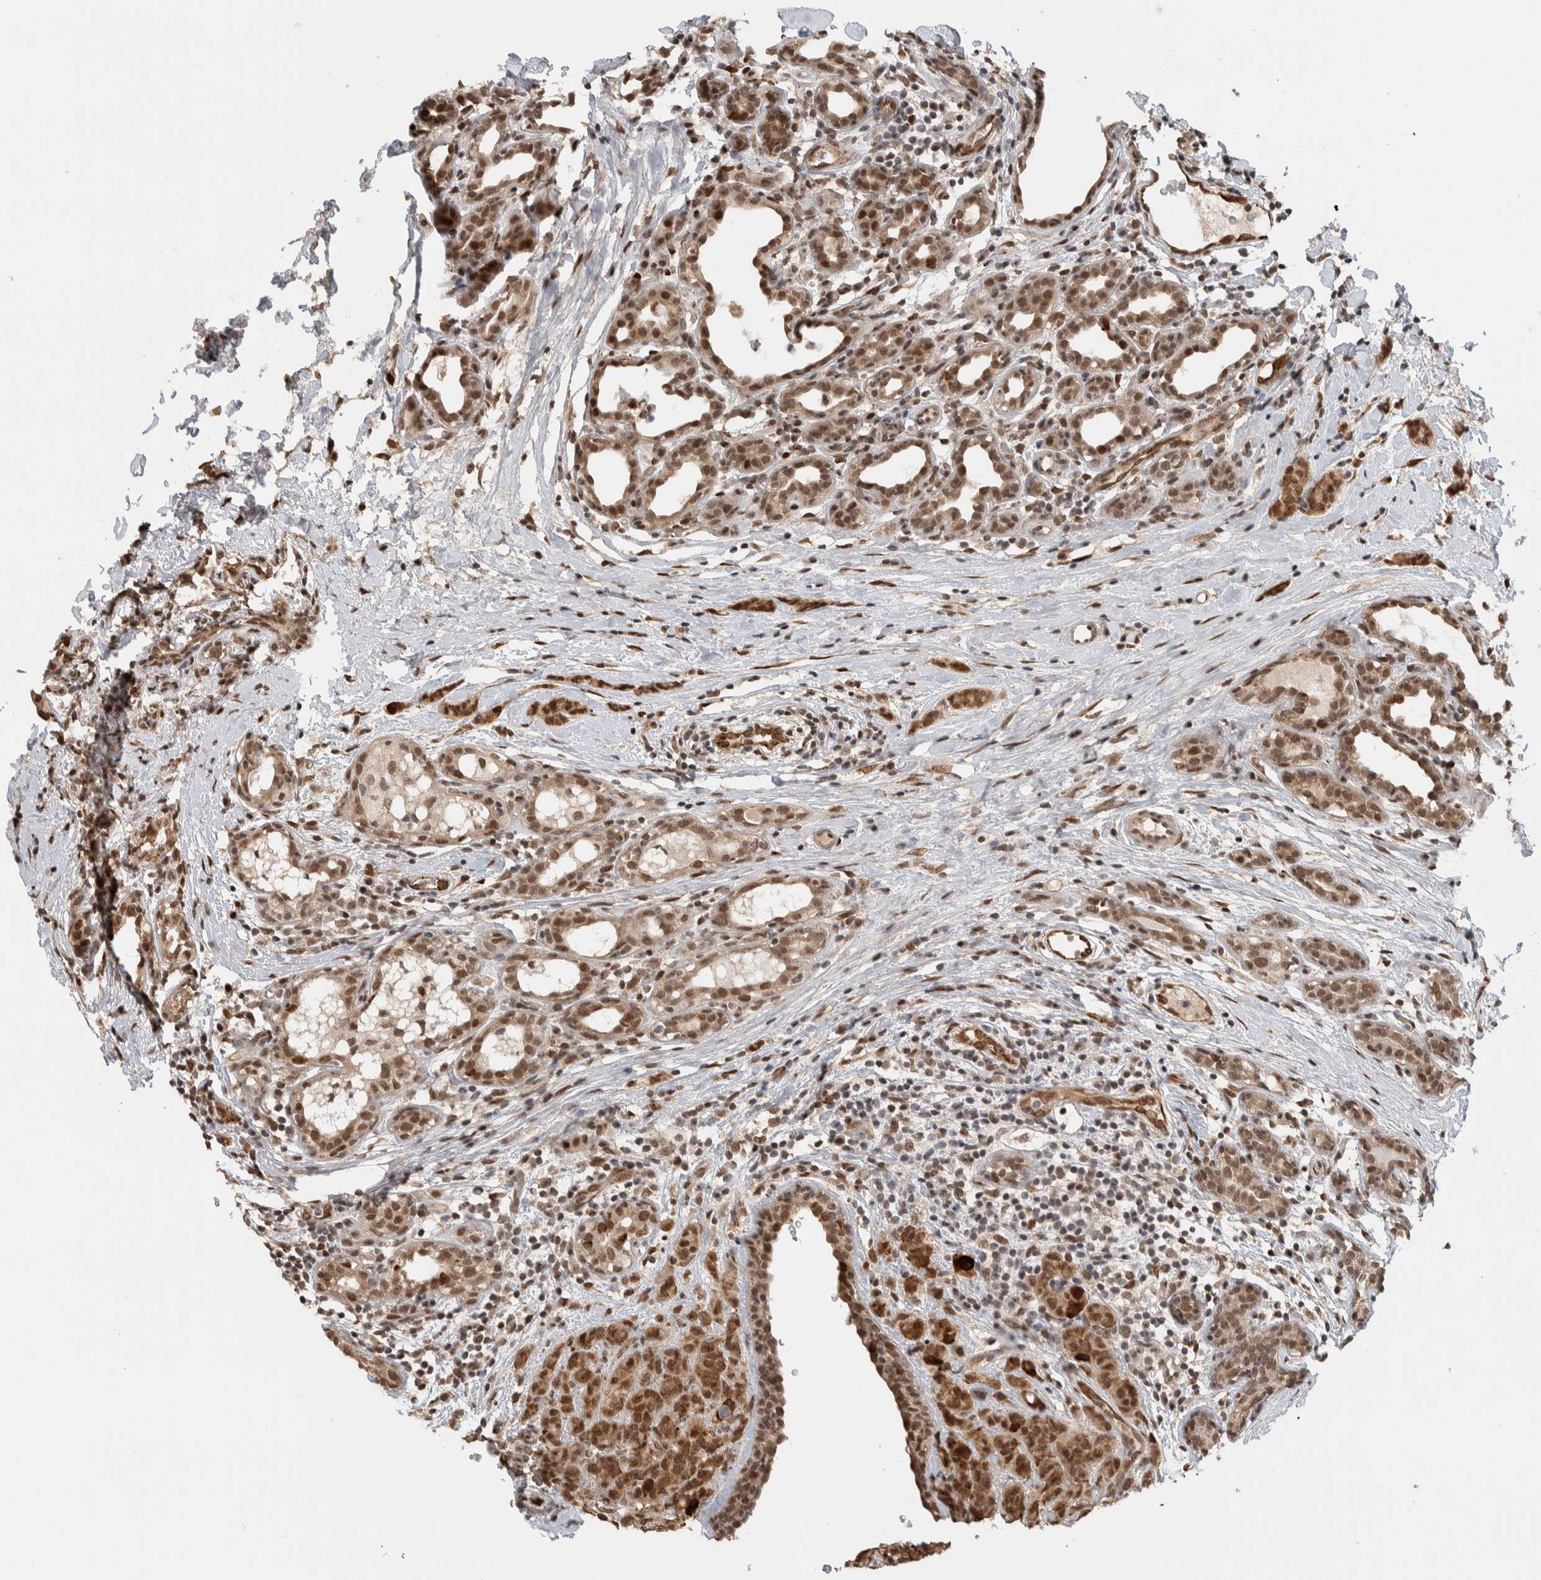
{"staining": {"intensity": "strong", "quantity": ">75%", "location": "cytoplasmic/membranous,nuclear"}, "tissue": "breast cancer", "cell_type": "Tumor cells", "image_type": "cancer", "snomed": [{"axis": "morphology", "description": "Normal tissue, NOS"}, {"axis": "morphology", "description": "Duct carcinoma"}, {"axis": "topography", "description": "Breast"}], "caption": "Immunohistochemistry of human breast cancer shows high levels of strong cytoplasmic/membranous and nuclear positivity in approximately >75% of tumor cells.", "gene": "TNRC18", "patient": {"sex": "female", "age": 40}}